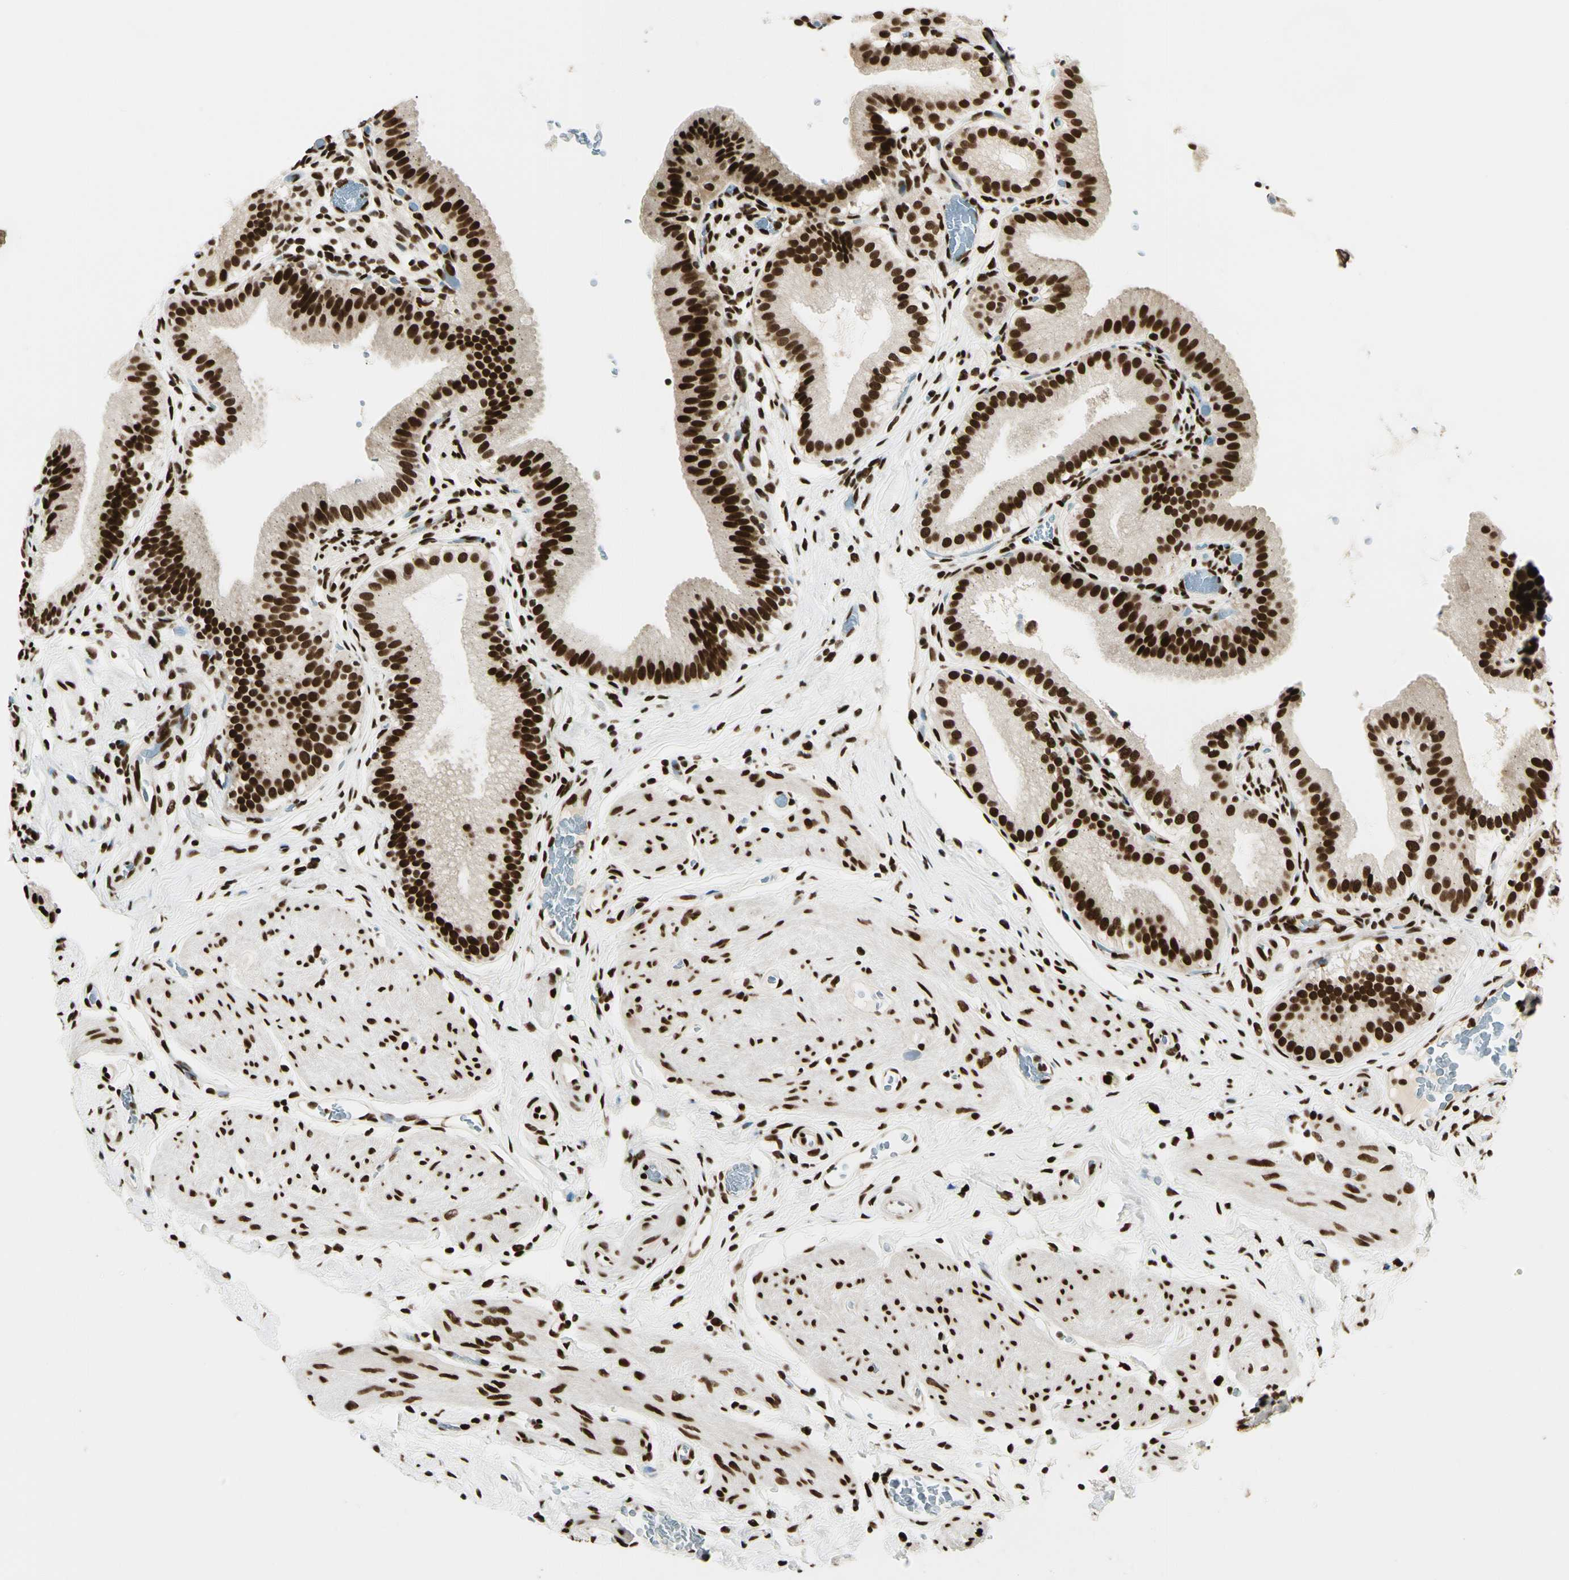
{"staining": {"intensity": "strong", "quantity": ">75%", "location": "nuclear"}, "tissue": "gallbladder", "cell_type": "Glandular cells", "image_type": "normal", "snomed": [{"axis": "morphology", "description": "Normal tissue, NOS"}, {"axis": "topography", "description": "Gallbladder"}], "caption": "This is an image of immunohistochemistry staining of normal gallbladder, which shows strong staining in the nuclear of glandular cells.", "gene": "FUS", "patient": {"sex": "male", "age": 54}}